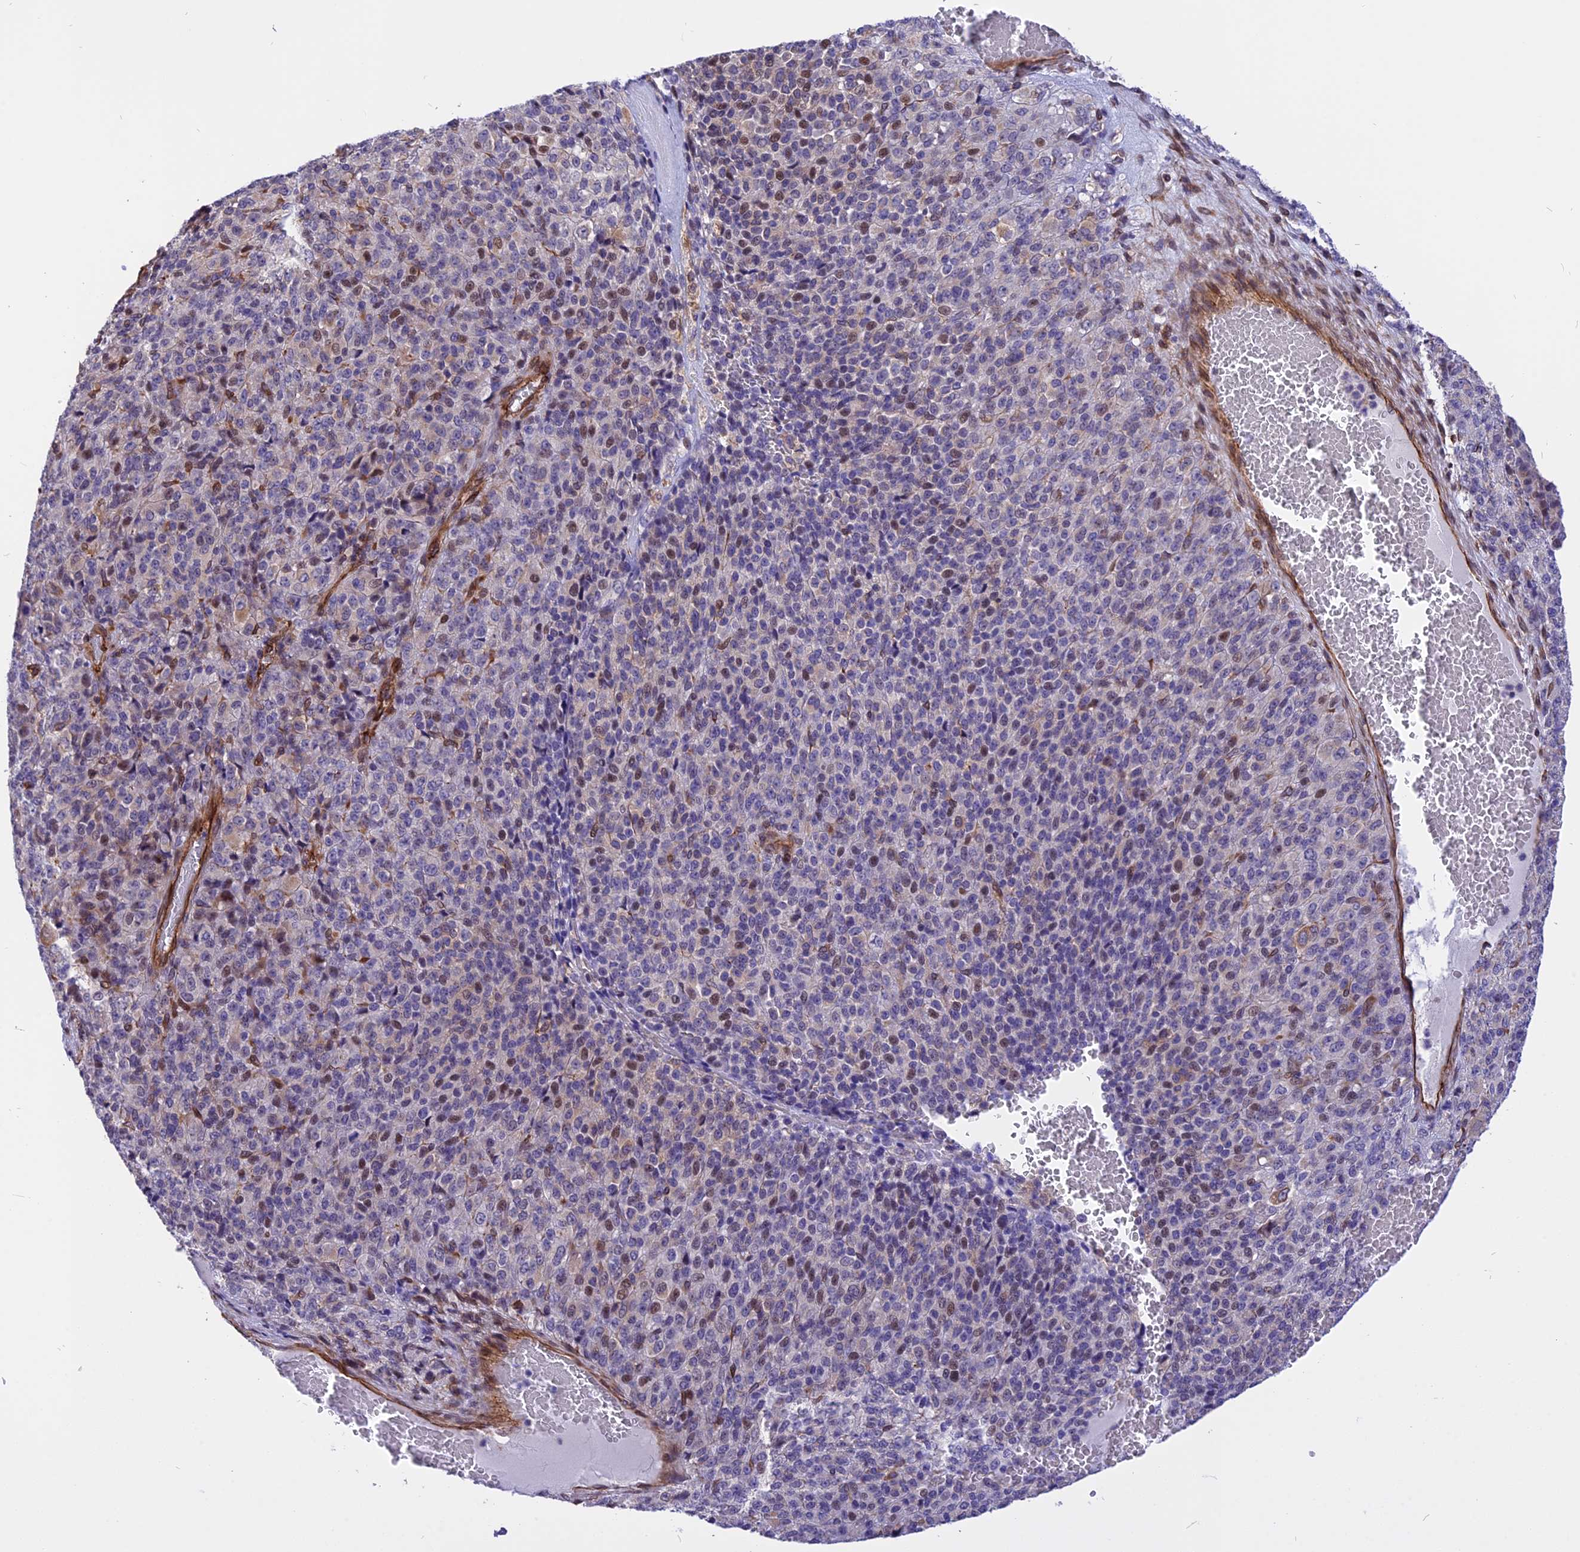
{"staining": {"intensity": "weak", "quantity": "25%-75%", "location": "nuclear"}, "tissue": "melanoma", "cell_type": "Tumor cells", "image_type": "cancer", "snomed": [{"axis": "morphology", "description": "Malignant melanoma, Metastatic site"}, {"axis": "topography", "description": "Brain"}], "caption": "Immunohistochemical staining of malignant melanoma (metastatic site) demonstrates low levels of weak nuclear positivity in about 25%-75% of tumor cells. (IHC, brightfield microscopy, high magnification).", "gene": "R3HDM4", "patient": {"sex": "female", "age": 56}}